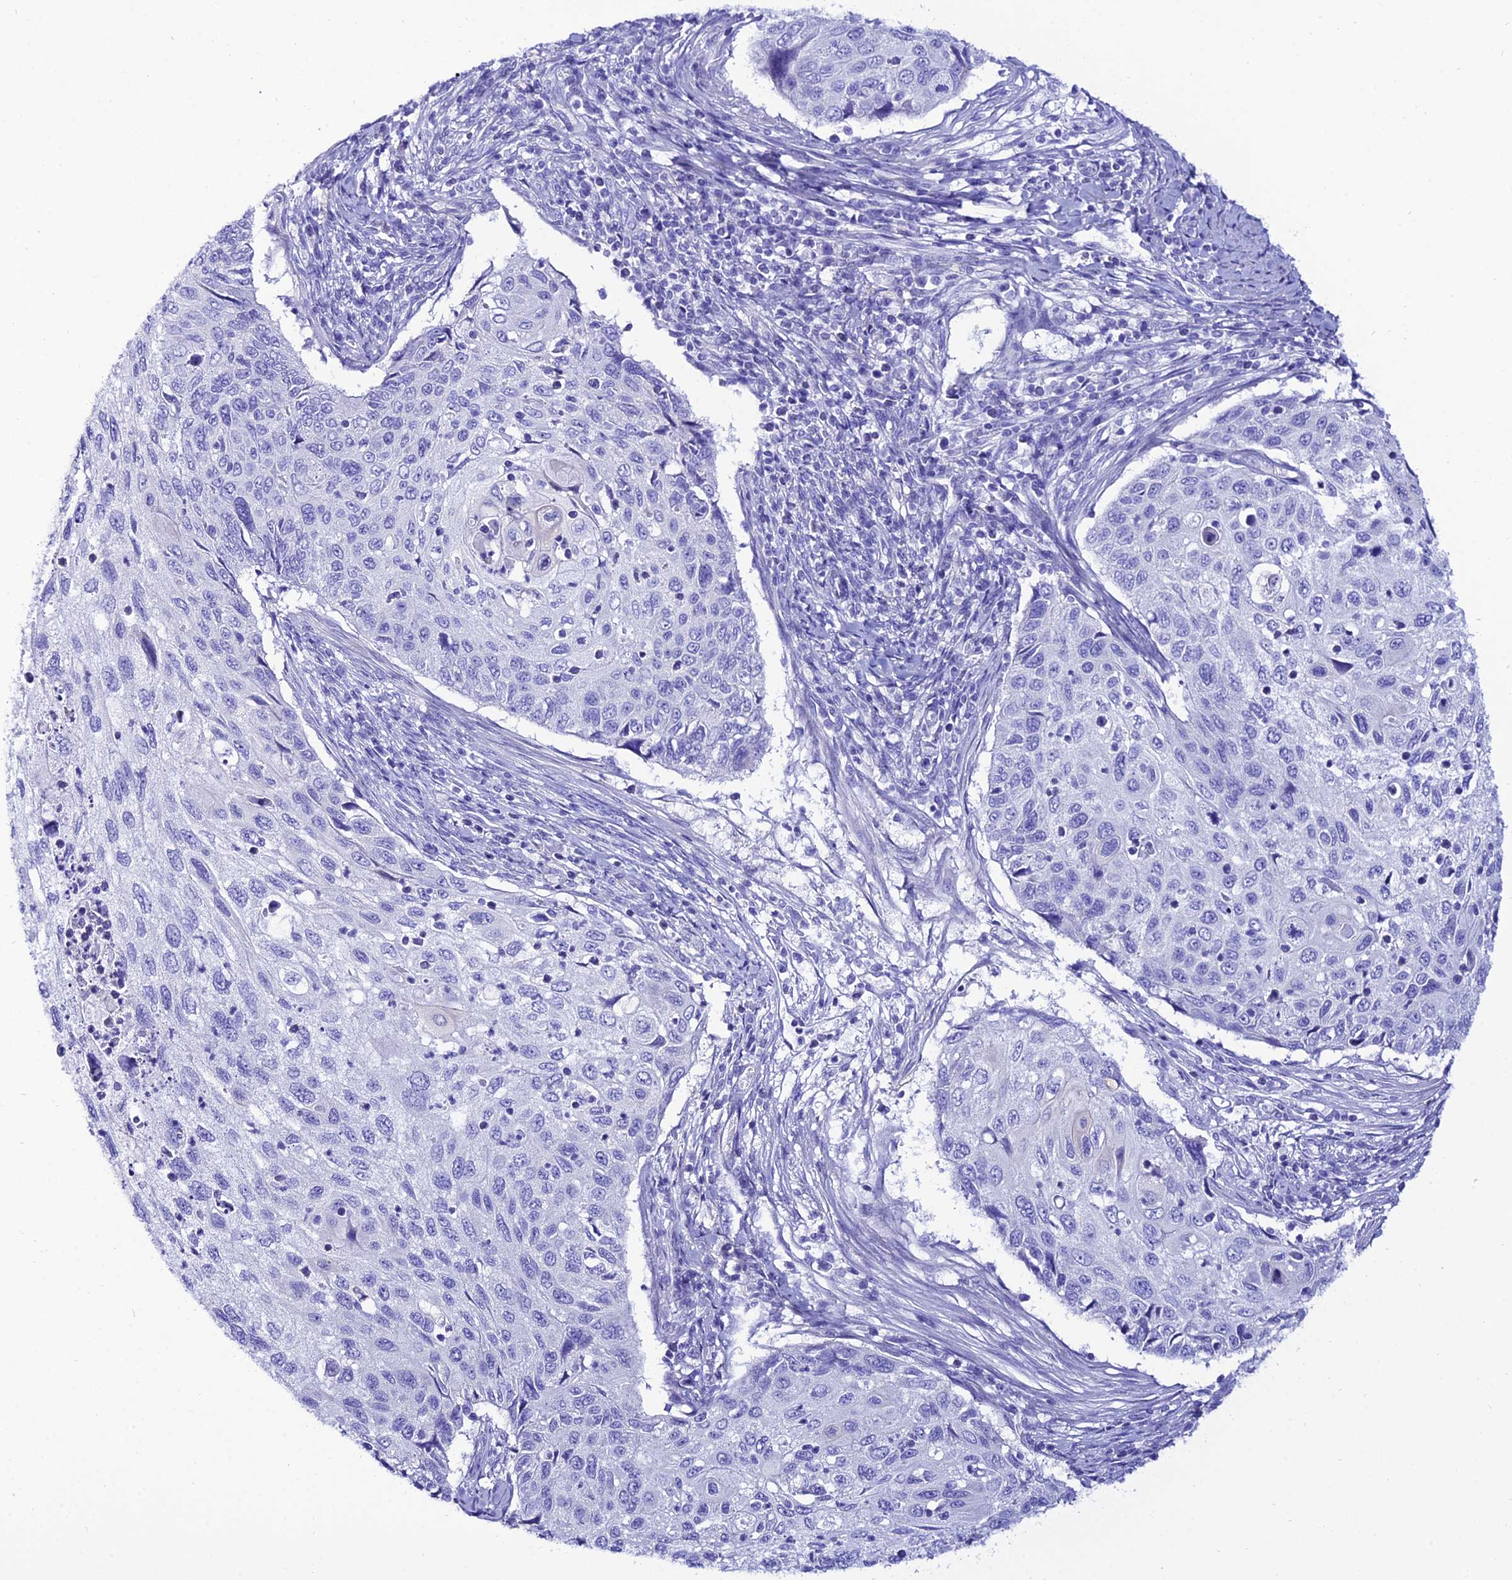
{"staining": {"intensity": "negative", "quantity": "none", "location": "none"}, "tissue": "cervical cancer", "cell_type": "Tumor cells", "image_type": "cancer", "snomed": [{"axis": "morphology", "description": "Squamous cell carcinoma, NOS"}, {"axis": "topography", "description": "Cervix"}], "caption": "DAB immunohistochemical staining of human cervical cancer reveals no significant positivity in tumor cells.", "gene": "OR4D5", "patient": {"sex": "female", "age": 70}}